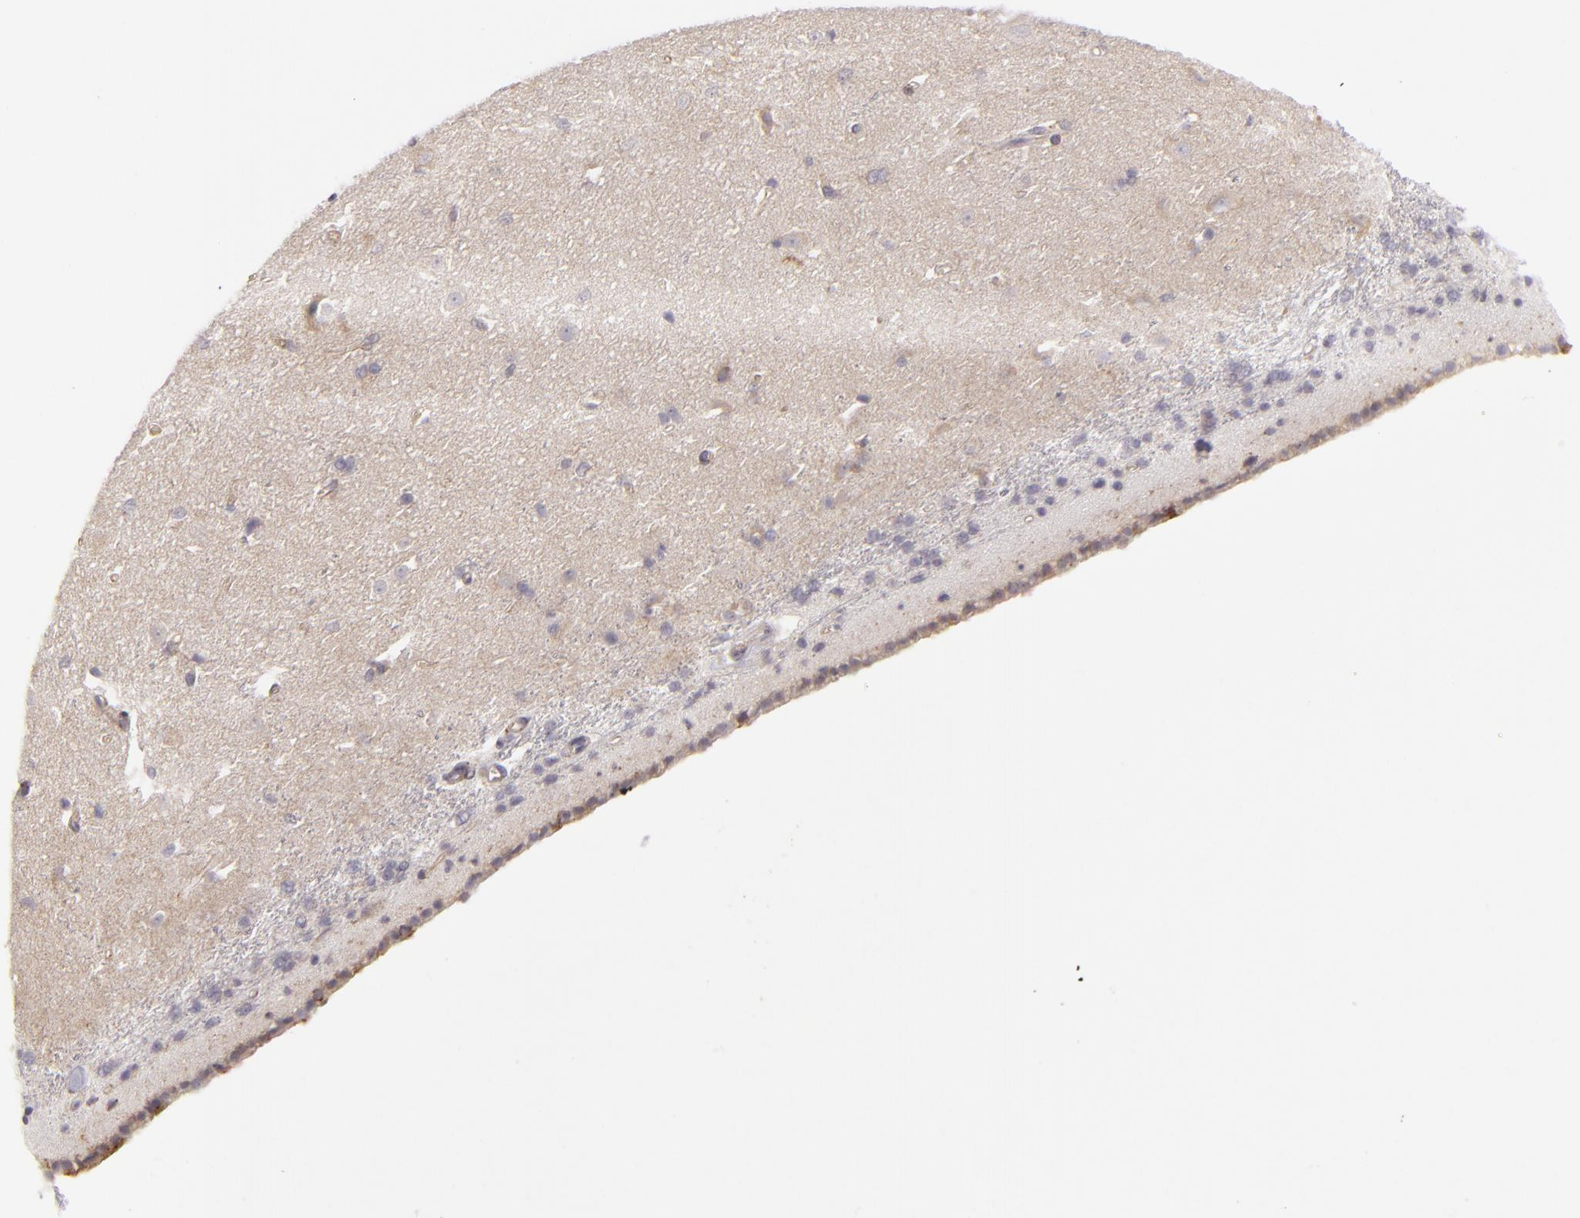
{"staining": {"intensity": "negative", "quantity": "none", "location": "none"}, "tissue": "caudate", "cell_type": "Glial cells", "image_type": "normal", "snomed": [{"axis": "morphology", "description": "Normal tissue, NOS"}, {"axis": "topography", "description": "Lateral ventricle wall"}], "caption": "Glial cells are negative for protein expression in normal human caudate. (DAB (3,3'-diaminobenzidine) immunohistochemistry (IHC) visualized using brightfield microscopy, high magnification).", "gene": "CFB", "patient": {"sex": "female", "age": 19}}